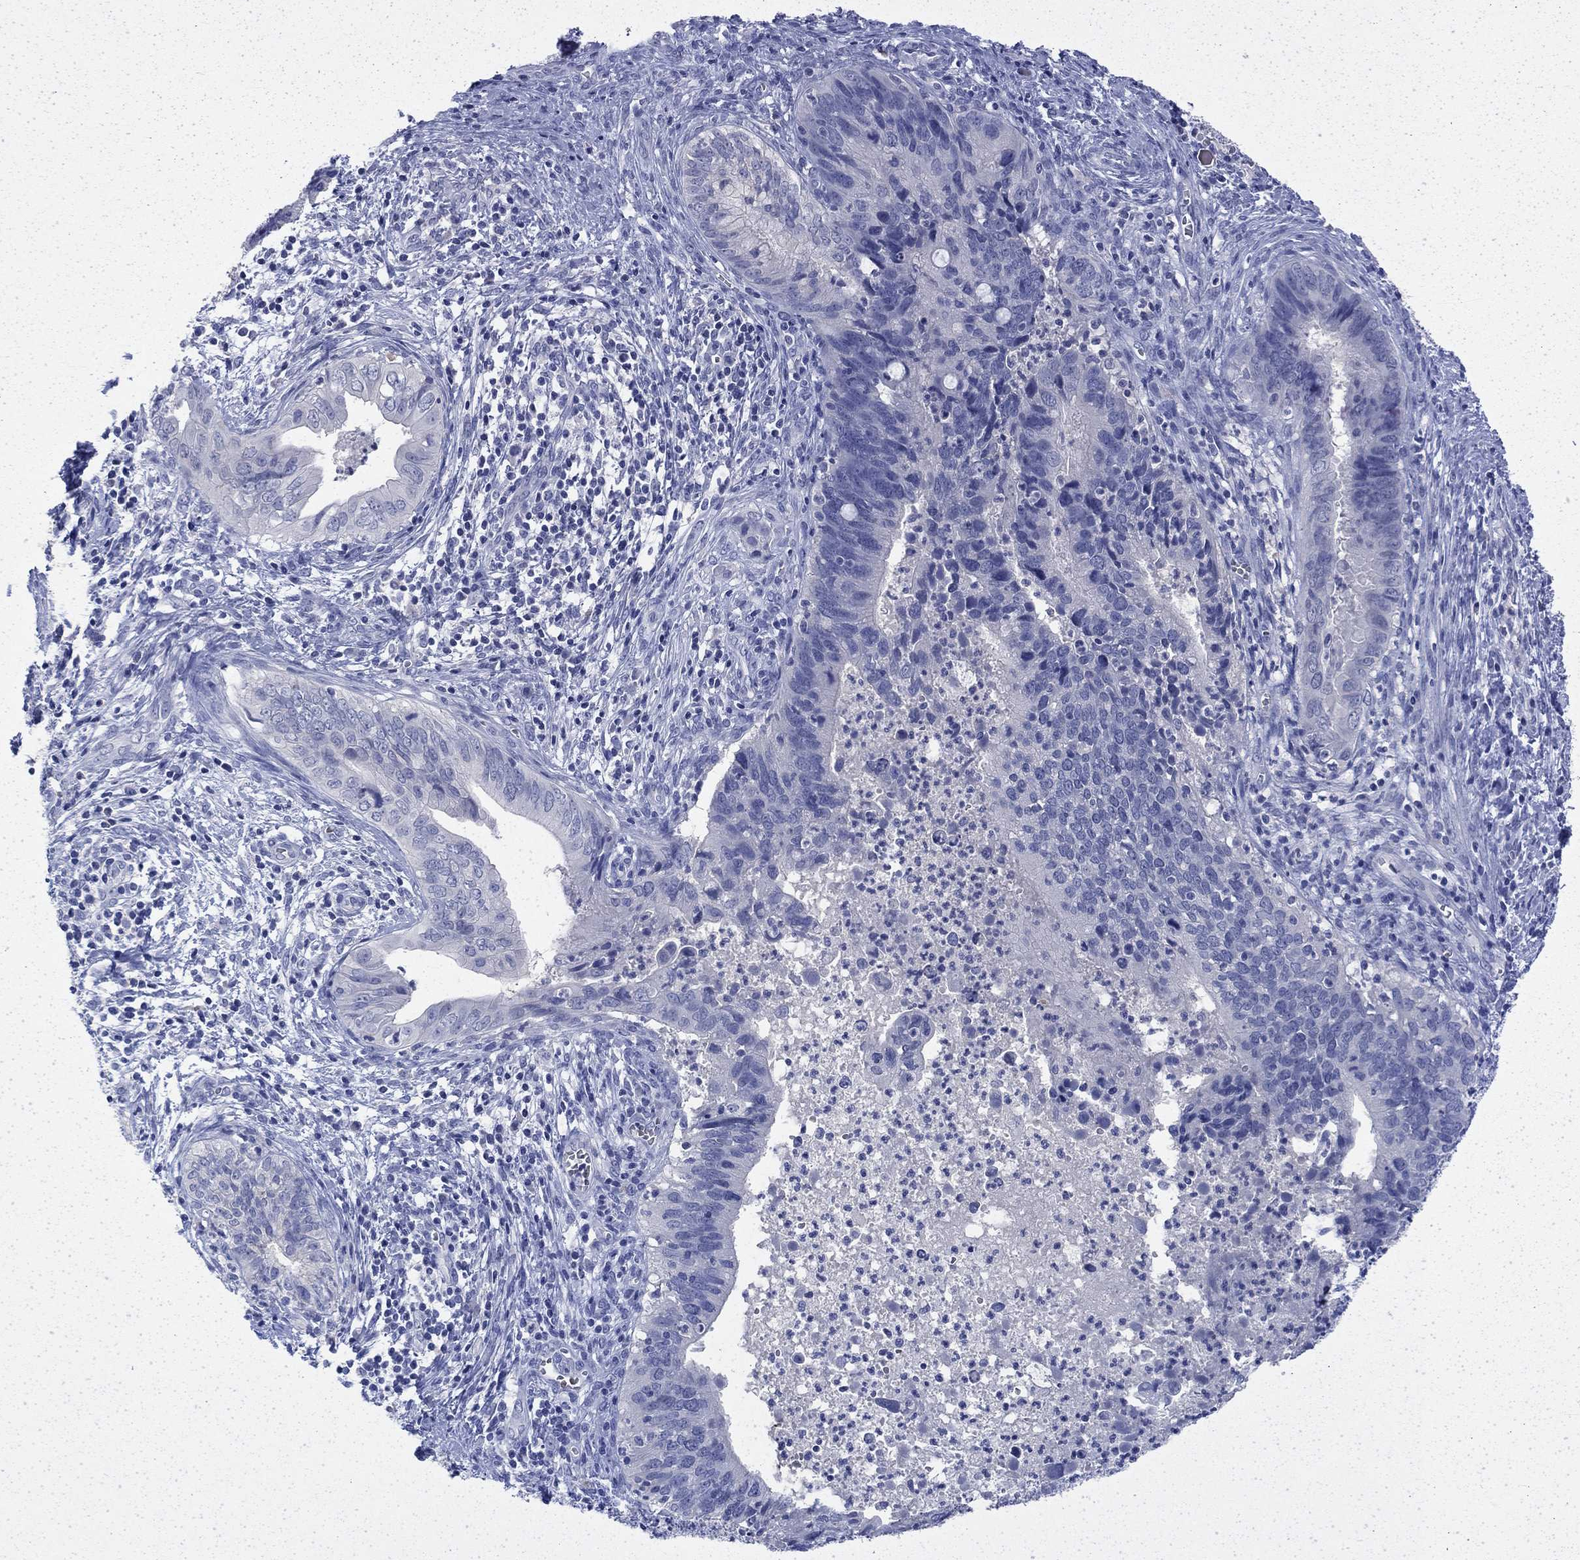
{"staining": {"intensity": "negative", "quantity": "none", "location": "none"}, "tissue": "cervical cancer", "cell_type": "Tumor cells", "image_type": "cancer", "snomed": [{"axis": "morphology", "description": "Adenocarcinoma, NOS"}, {"axis": "topography", "description": "Cervix"}], "caption": "Cervical cancer was stained to show a protein in brown. There is no significant expression in tumor cells.", "gene": "ENPP6", "patient": {"sex": "female", "age": 42}}